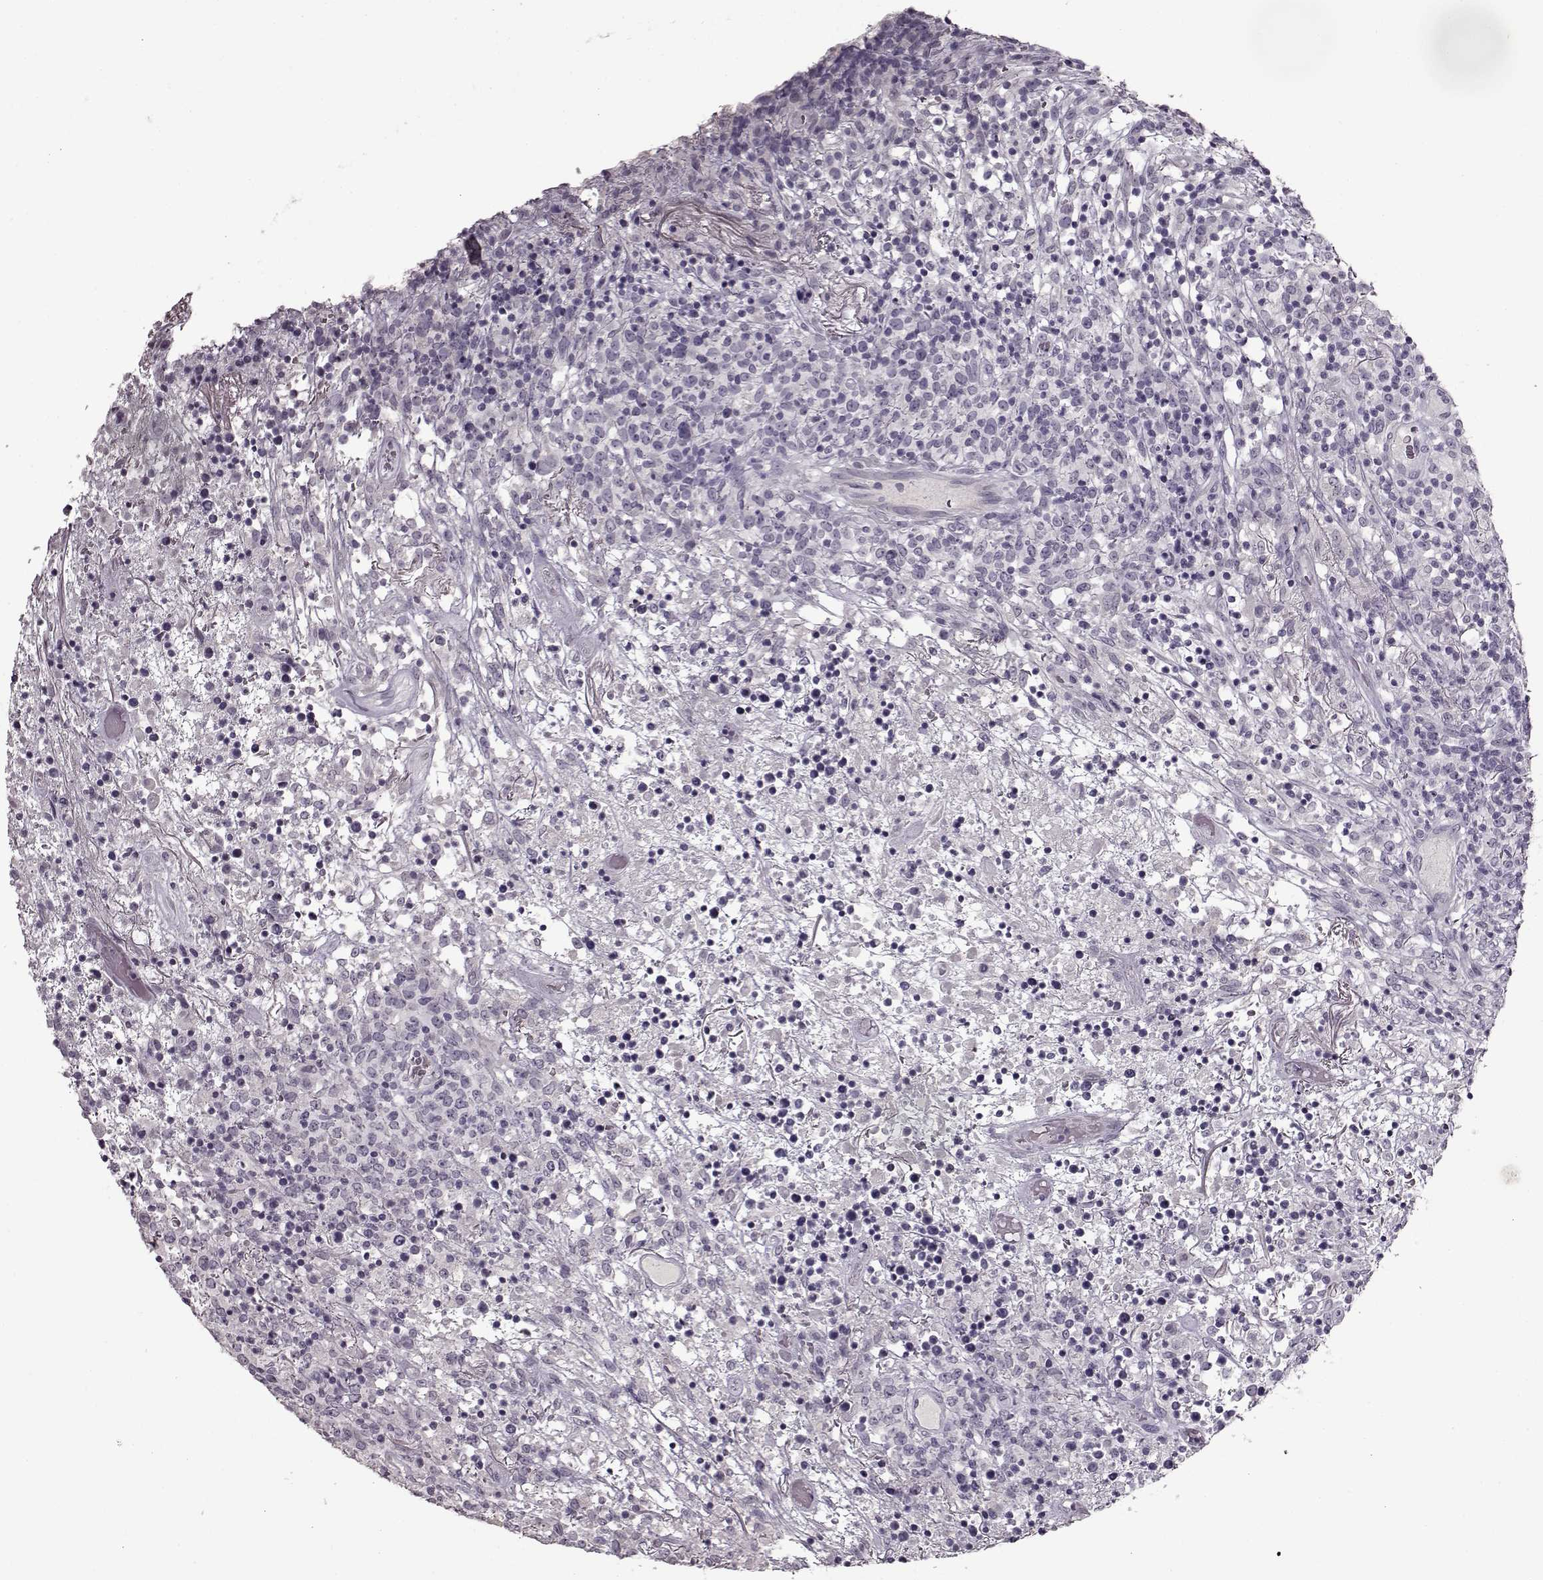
{"staining": {"intensity": "negative", "quantity": "none", "location": "none"}, "tissue": "lymphoma", "cell_type": "Tumor cells", "image_type": "cancer", "snomed": [{"axis": "morphology", "description": "Malignant lymphoma, non-Hodgkin's type, High grade"}, {"axis": "topography", "description": "Lung"}], "caption": "Immunohistochemistry of high-grade malignant lymphoma, non-Hodgkin's type shows no positivity in tumor cells.", "gene": "FSHB", "patient": {"sex": "male", "age": 79}}